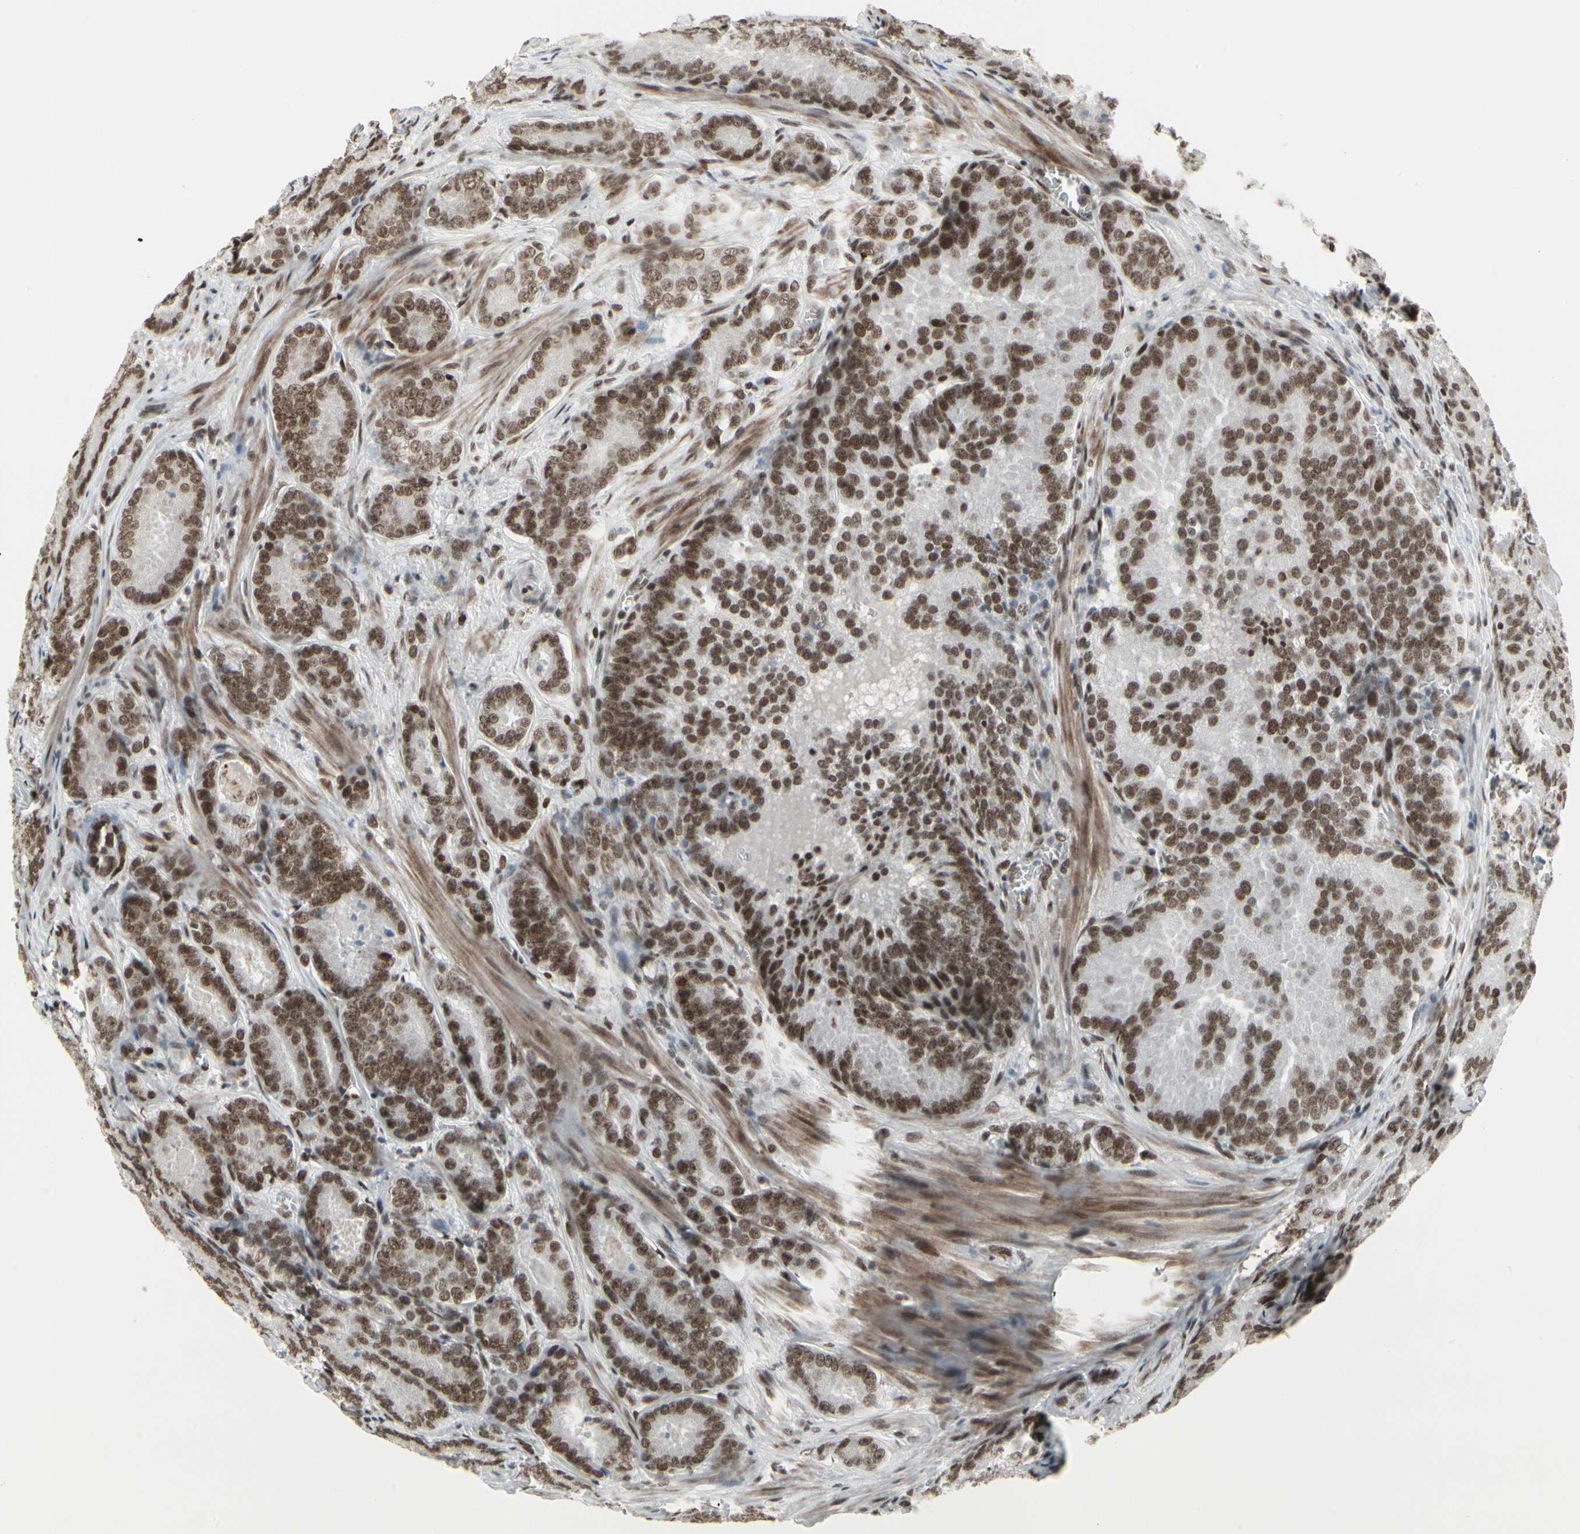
{"staining": {"intensity": "strong", "quantity": ">75%", "location": "nuclear"}, "tissue": "prostate cancer", "cell_type": "Tumor cells", "image_type": "cancer", "snomed": [{"axis": "morphology", "description": "Adenocarcinoma, High grade"}, {"axis": "topography", "description": "Prostate"}], "caption": "Immunohistochemical staining of human adenocarcinoma (high-grade) (prostate) demonstrates high levels of strong nuclear protein staining in about >75% of tumor cells. The staining was performed using DAB (3,3'-diaminobenzidine) to visualize the protein expression in brown, while the nuclei were stained in blue with hematoxylin (Magnification: 20x).", "gene": "HMG20A", "patient": {"sex": "male", "age": 64}}